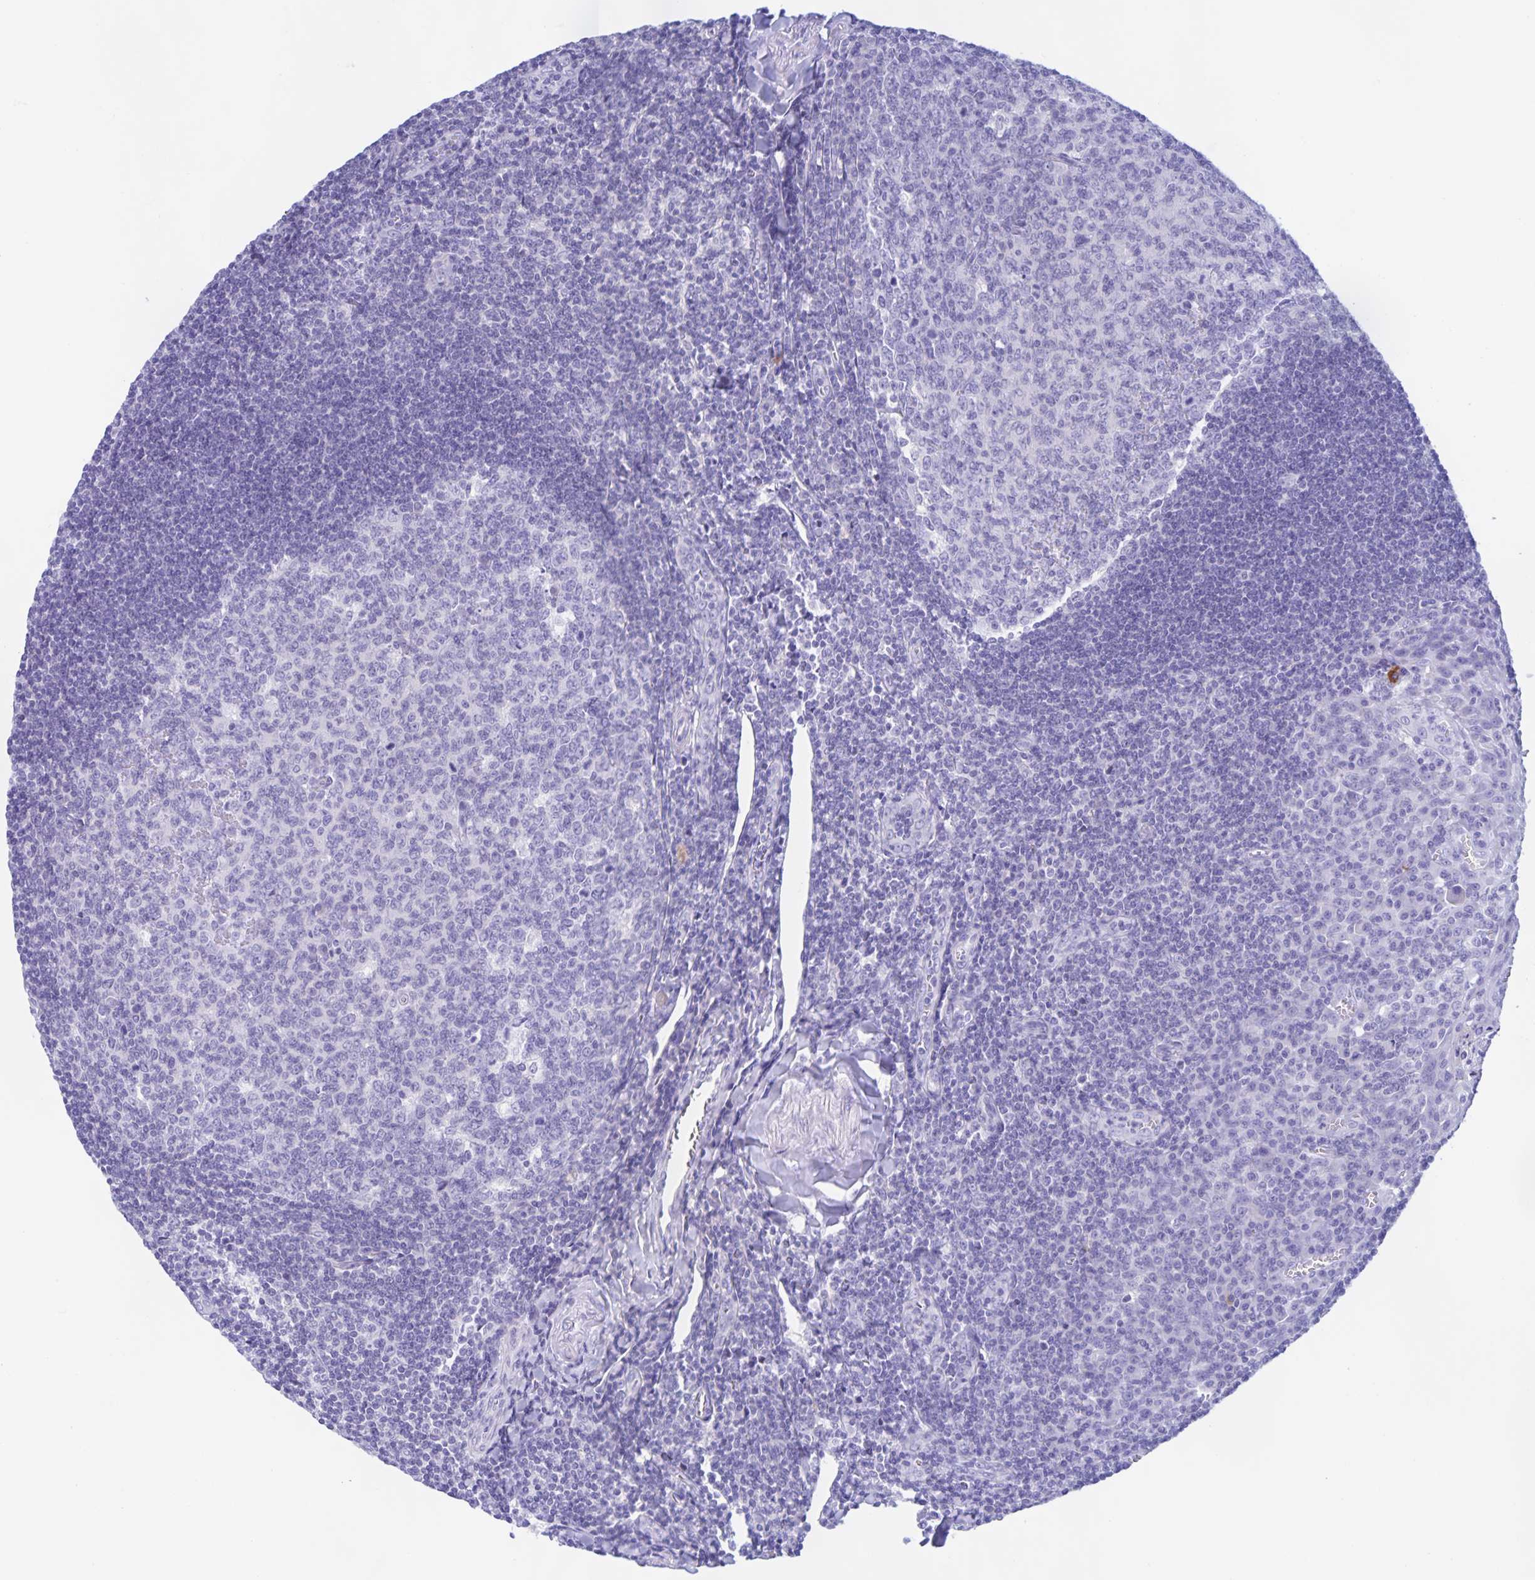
{"staining": {"intensity": "negative", "quantity": "none", "location": "none"}, "tissue": "tonsil", "cell_type": "Germinal center cells", "image_type": "normal", "snomed": [{"axis": "morphology", "description": "Normal tissue, NOS"}, {"axis": "topography", "description": "Tonsil"}], "caption": "The photomicrograph demonstrates no significant positivity in germinal center cells of tonsil.", "gene": "CATSPER4", "patient": {"sex": "male", "age": 27}}